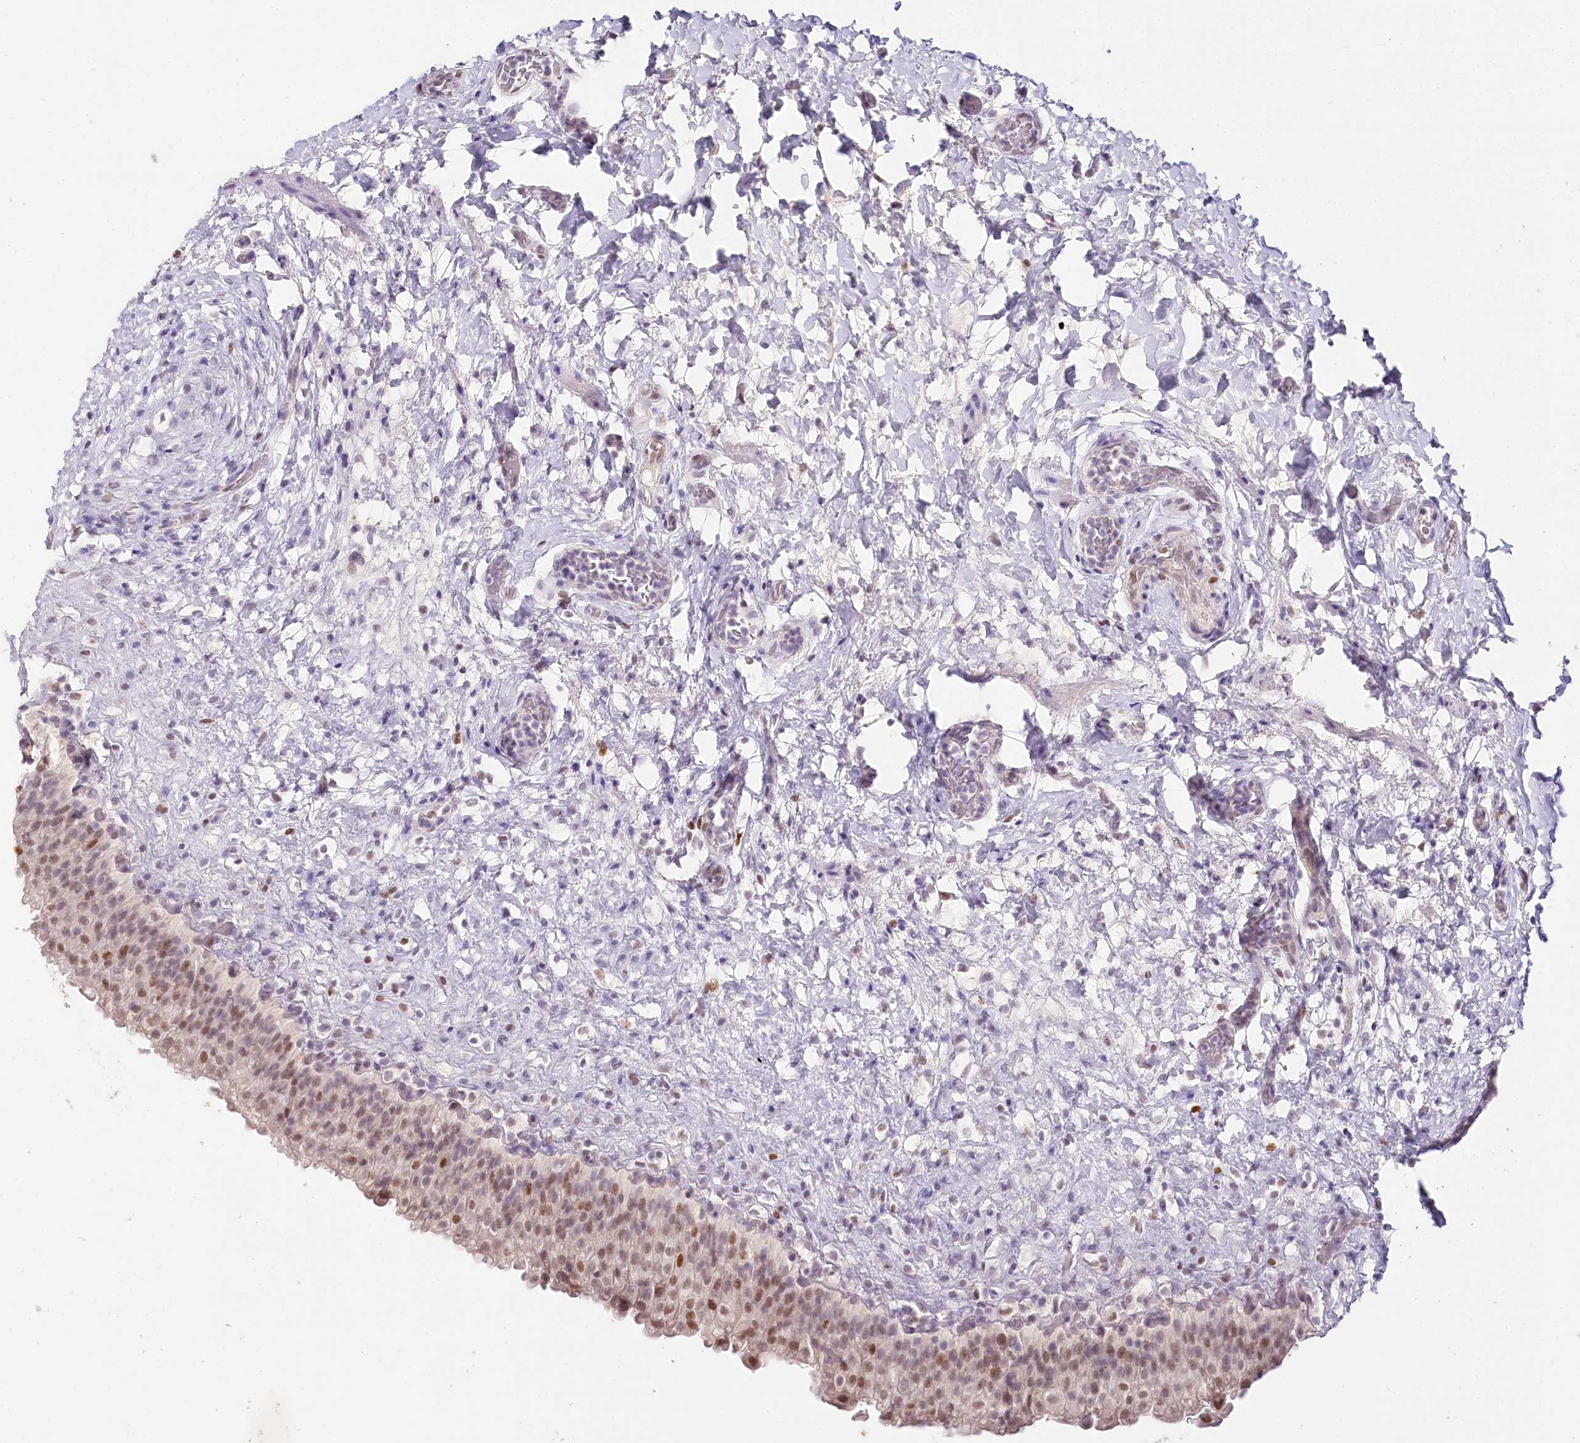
{"staining": {"intensity": "moderate", "quantity": ">75%", "location": "nuclear"}, "tissue": "urinary bladder", "cell_type": "Urothelial cells", "image_type": "normal", "snomed": [{"axis": "morphology", "description": "Normal tissue, NOS"}, {"axis": "topography", "description": "Urinary bladder"}], "caption": "Immunohistochemistry (IHC) (DAB (3,3'-diaminobenzidine)) staining of unremarkable urinary bladder displays moderate nuclear protein expression in approximately >75% of urothelial cells.", "gene": "TP53", "patient": {"sex": "female", "age": 27}}